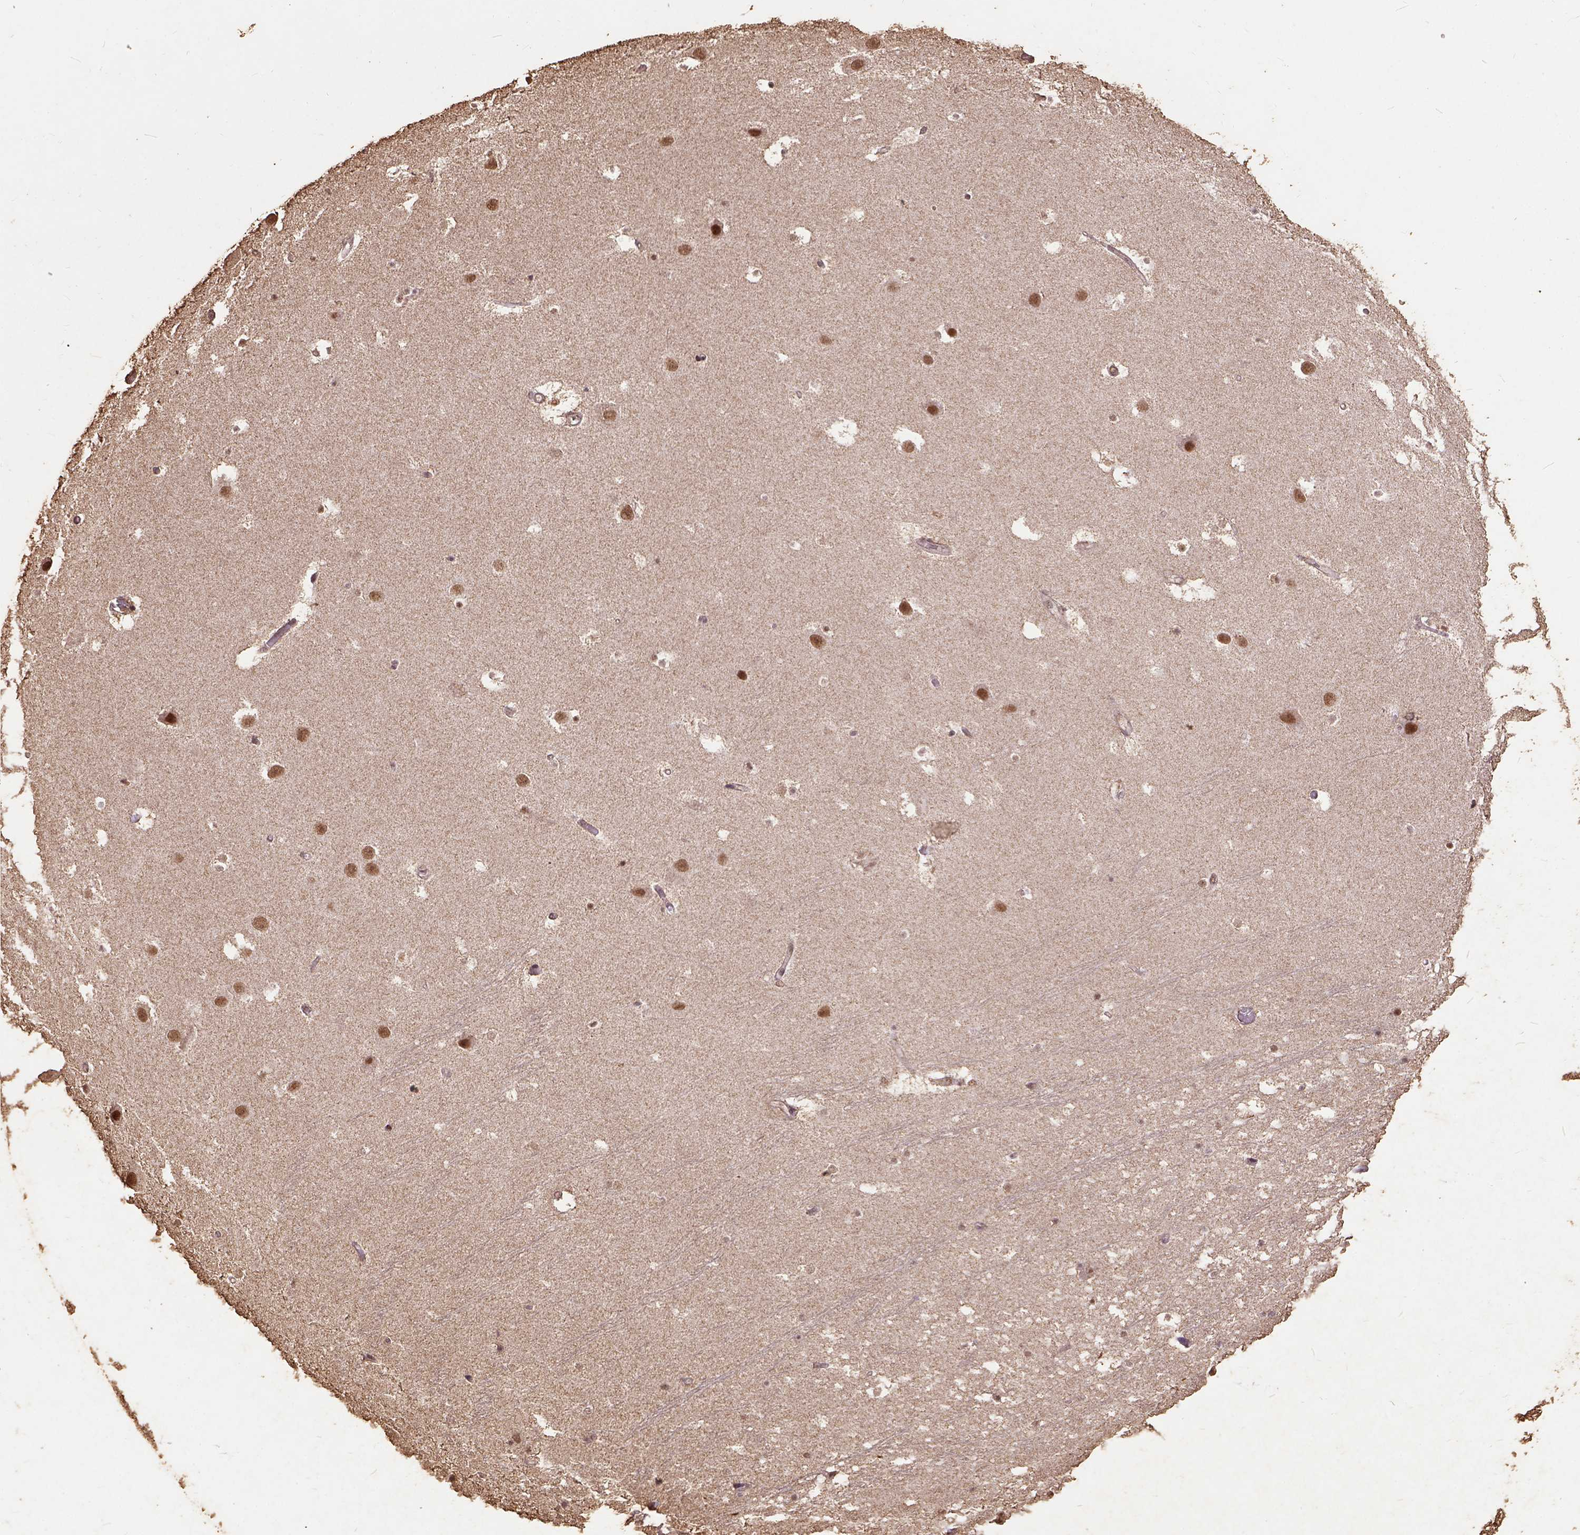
{"staining": {"intensity": "moderate", "quantity": "25%-75%", "location": "nuclear"}, "tissue": "hippocampus", "cell_type": "Glial cells", "image_type": "normal", "snomed": [{"axis": "morphology", "description": "Normal tissue, NOS"}, {"axis": "topography", "description": "Hippocampus"}], "caption": "Moderate nuclear positivity is present in about 25%-75% of glial cells in unremarkable hippocampus.", "gene": "NACC1", "patient": {"sex": "male", "age": 26}}